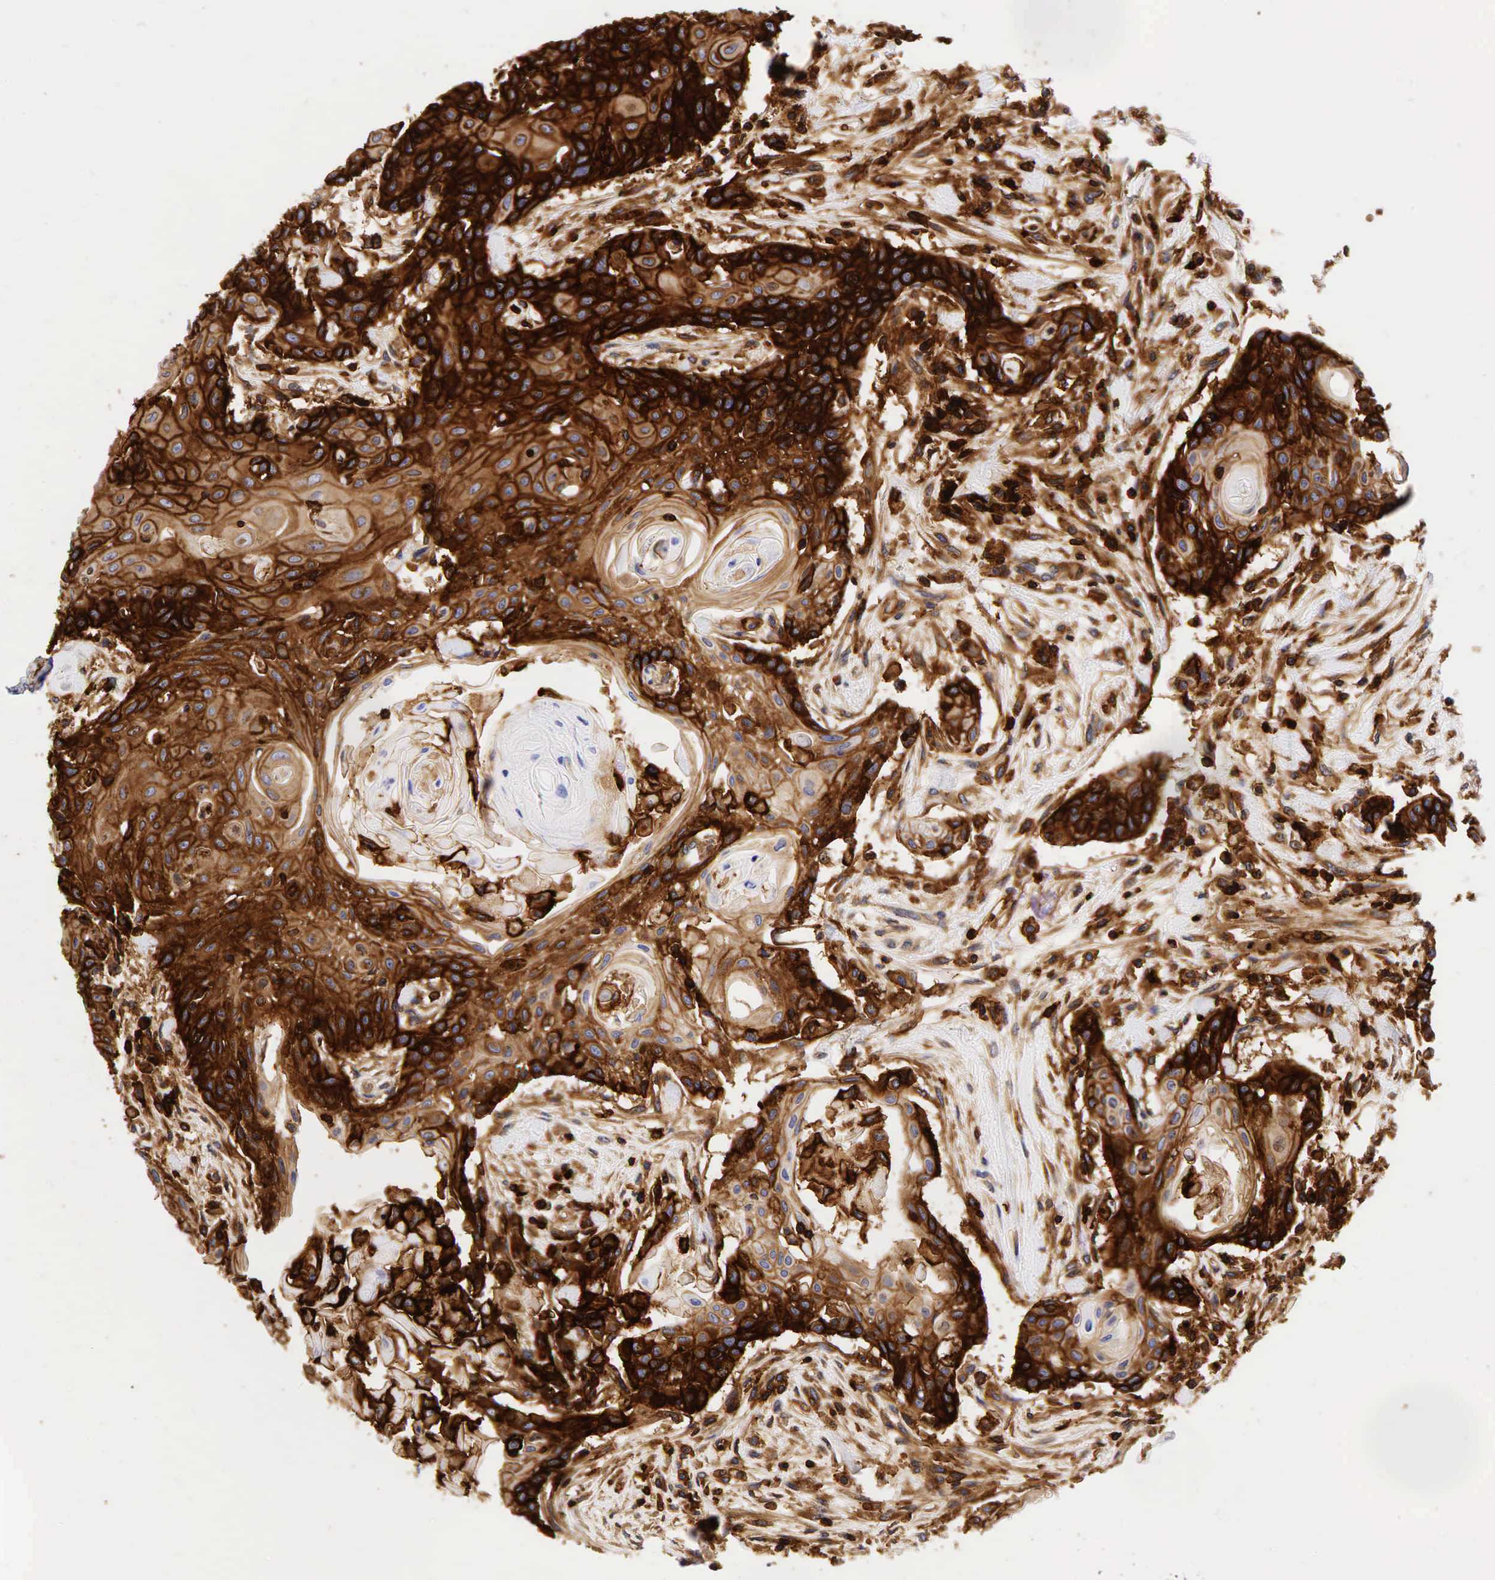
{"staining": {"intensity": "moderate", "quantity": ">75%", "location": "cytoplasmic/membranous"}, "tissue": "head and neck cancer", "cell_type": "Tumor cells", "image_type": "cancer", "snomed": [{"axis": "morphology", "description": "Squamous cell carcinoma, NOS"}, {"axis": "morphology", "description": "Squamous cell carcinoma, metastatic, NOS"}, {"axis": "topography", "description": "Lymph node"}, {"axis": "topography", "description": "Salivary gland"}, {"axis": "topography", "description": "Head-Neck"}], "caption": "Approximately >75% of tumor cells in metastatic squamous cell carcinoma (head and neck) show moderate cytoplasmic/membranous protein expression as visualized by brown immunohistochemical staining.", "gene": "CD44", "patient": {"sex": "female", "age": 74}}